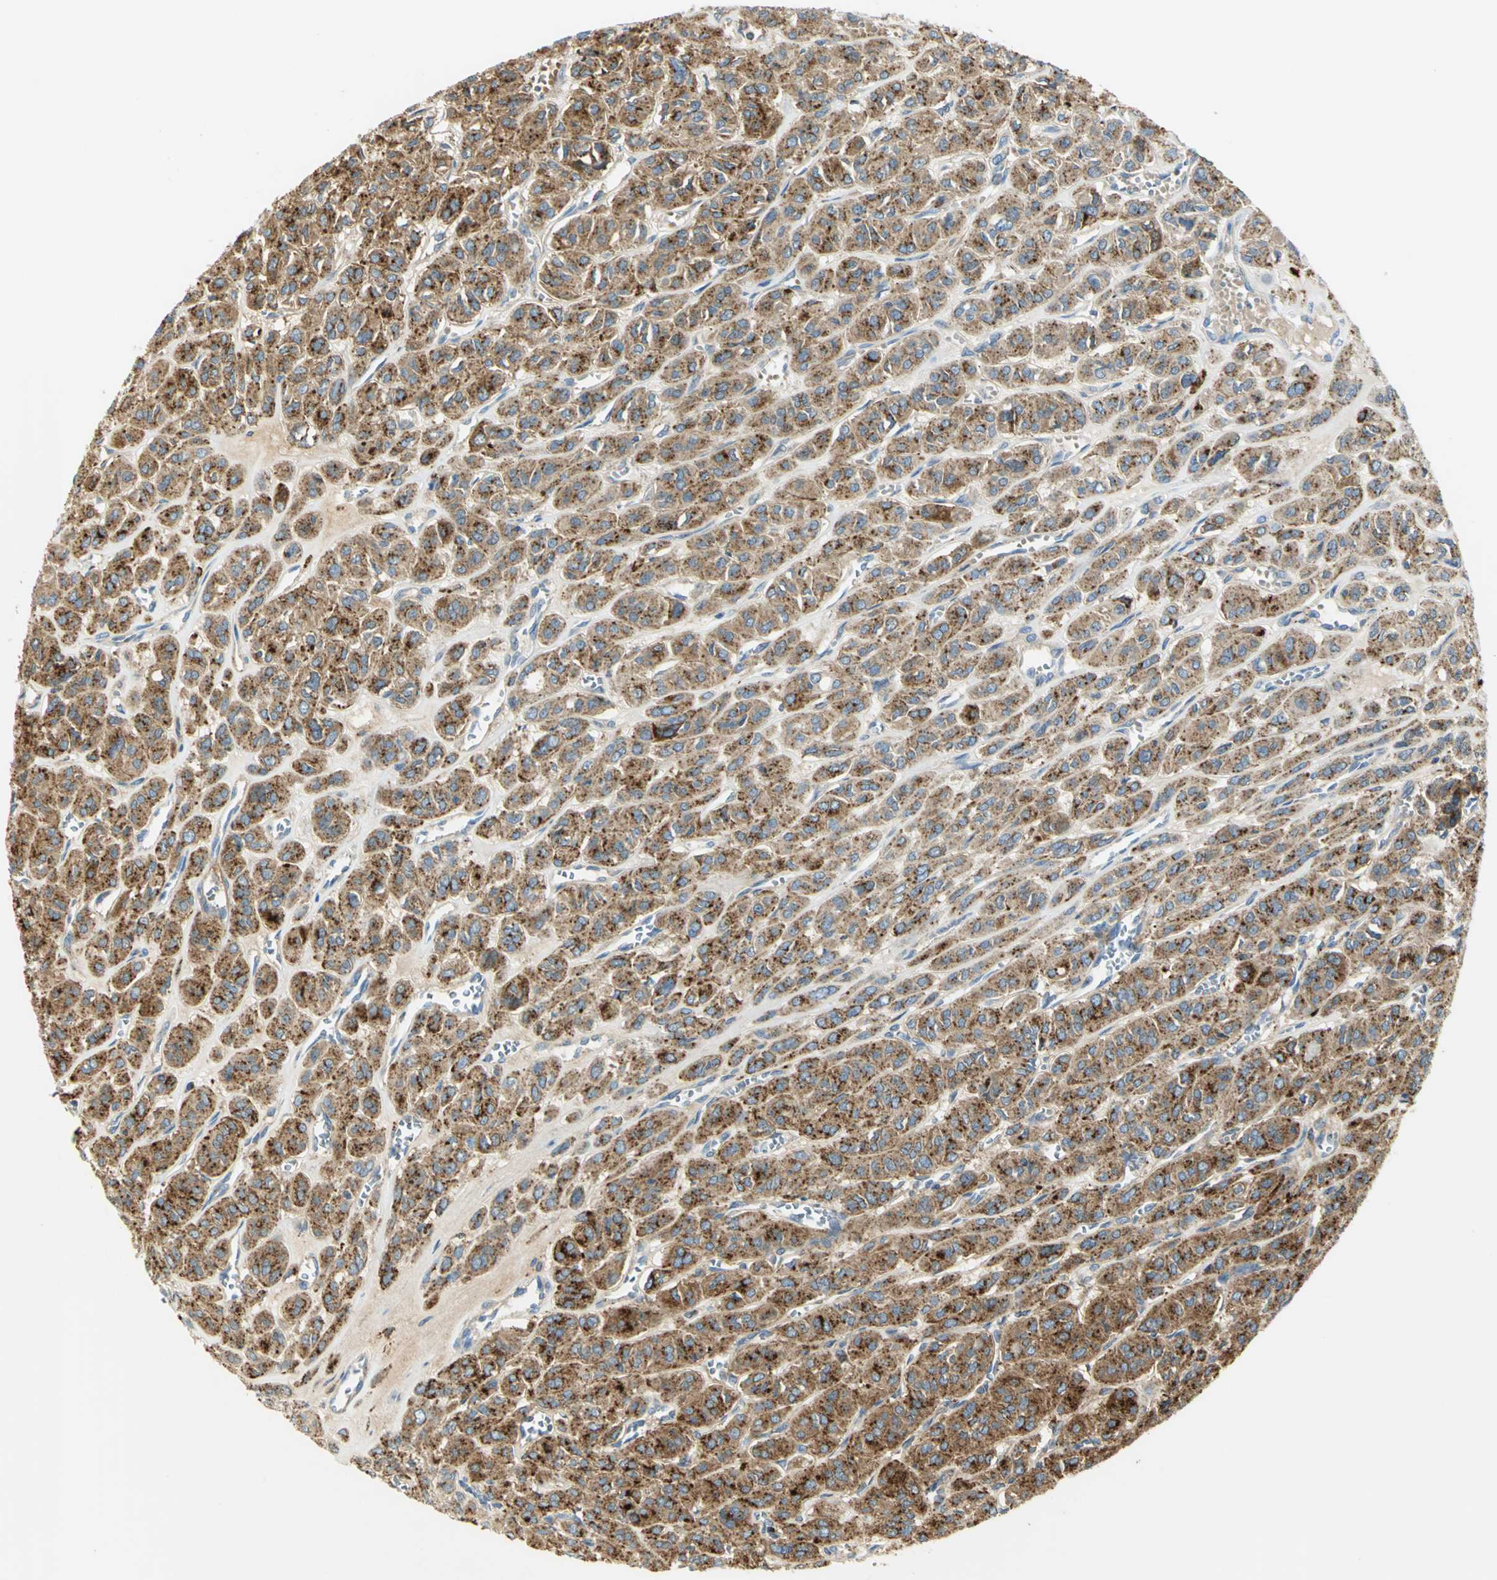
{"staining": {"intensity": "strong", "quantity": ">75%", "location": "cytoplasmic/membranous"}, "tissue": "thyroid cancer", "cell_type": "Tumor cells", "image_type": "cancer", "snomed": [{"axis": "morphology", "description": "Follicular adenoma carcinoma, NOS"}, {"axis": "topography", "description": "Thyroid gland"}], "caption": "DAB (3,3'-diaminobenzidine) immunohistochemical staining of human follicular adenoma carcinoma (thyroid) displays strong cytoplasmic/membranous protein positivity in about >75% of tumor cells.", "gene": "ARSA", "patient": {"sex": "female", "age": 71}}